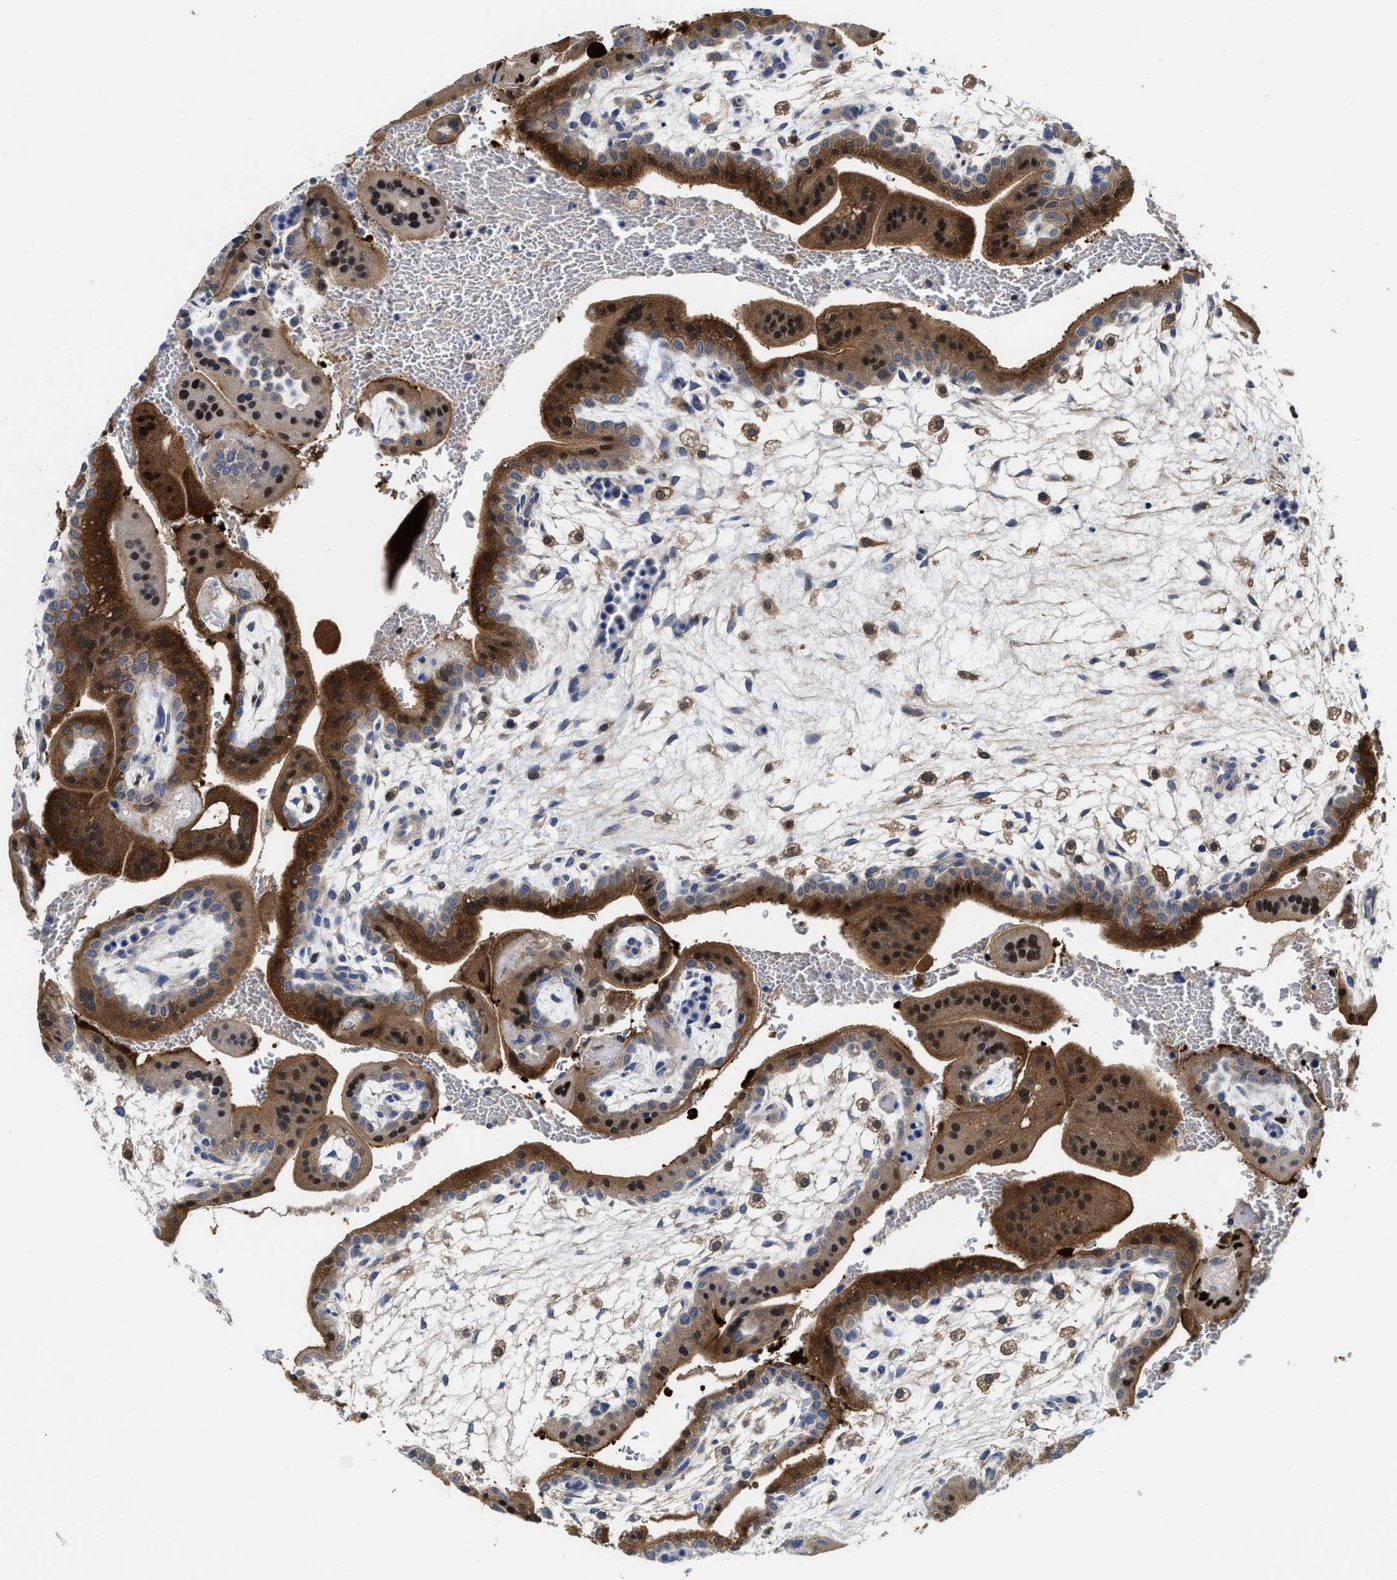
{"staining": {"intensity": "strong", "quantity": ">75%", "location": "cytoplasmic/membranous,nuclear"}, "tissue": "placenta", "cell_type": "Trophoblastic cells", "image_type": "normal", "snomed": [{"axis": "morphology", "description": "Normal tissue, NOS"}, {"axis": "topography", "description": "Placenta"}], "caption": "Immunohistochemical staining of normal human placenta shows high levels of strong cytoplasmic/membranous,nuclear staining in about >75% of trophoblastic cells. The staining was performed using DAB, with brown indicating positive protein expression. Nuclei are stained blue with hematoxylin.", "gene": "KIF12", "patient": {"sex": "female", "age": 35}}